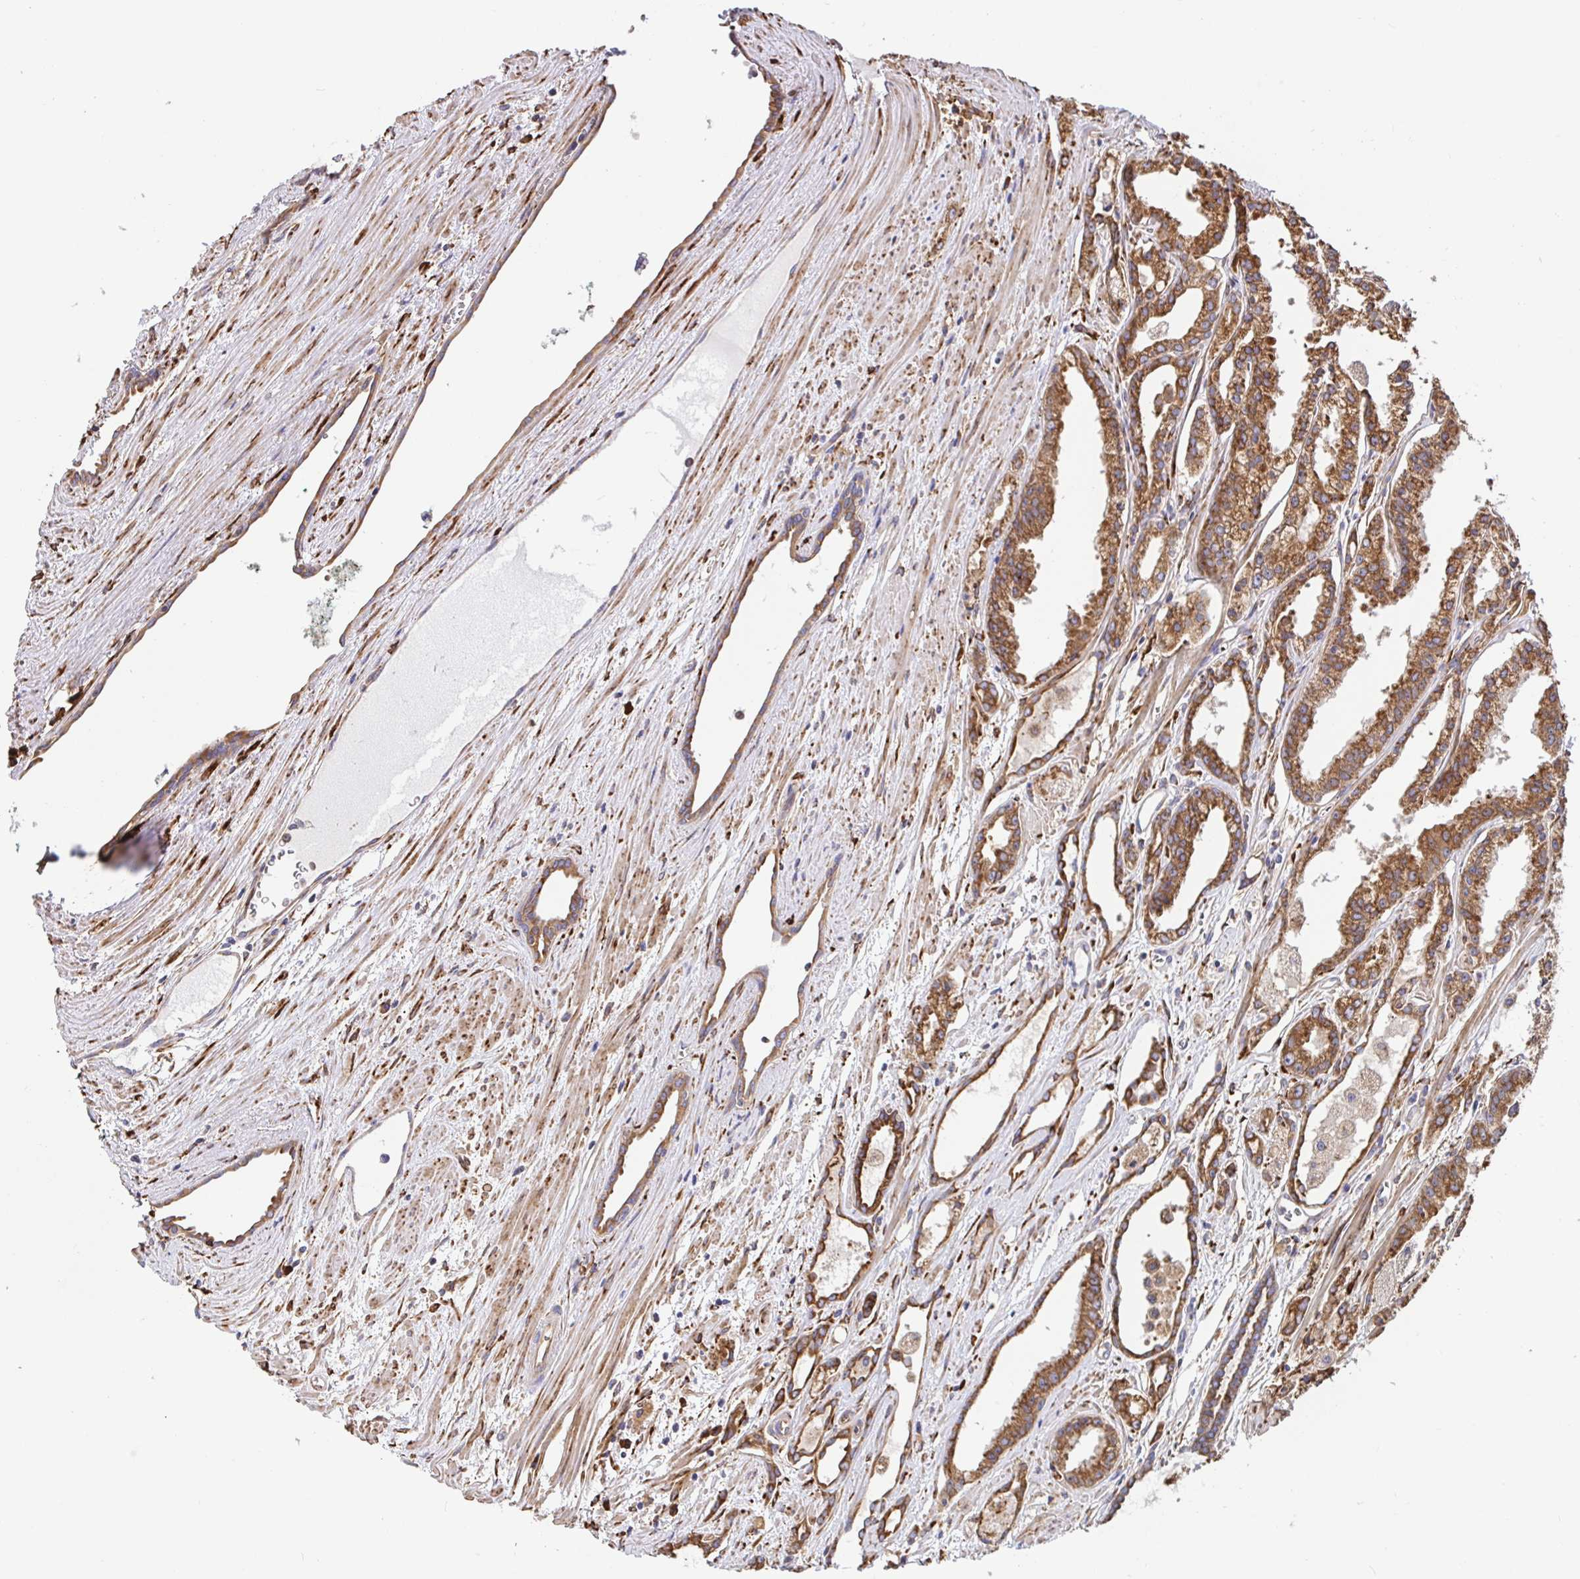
{"staining": {"intensity": "moderate", "quantity": ">75%", "location": "cytoplasmic/membranous"}, "tissue": "prostate cancer", "cell_type": "Tumor cells", "image_type": "cancer", "snomed": [{"axis": "morphology", "description": "Adenocarcinoma, High grade"}, {"axis": "topography", "description": "Prostate"}], "caption": "Tumor cells reveal medium levels of moderate cytoplasmic/membranous expression in about >75% of cells in prostate adenocarcinoma (high-grade).", "gene": "MAOA", "patient": {"sex": "male", "age": 68}}